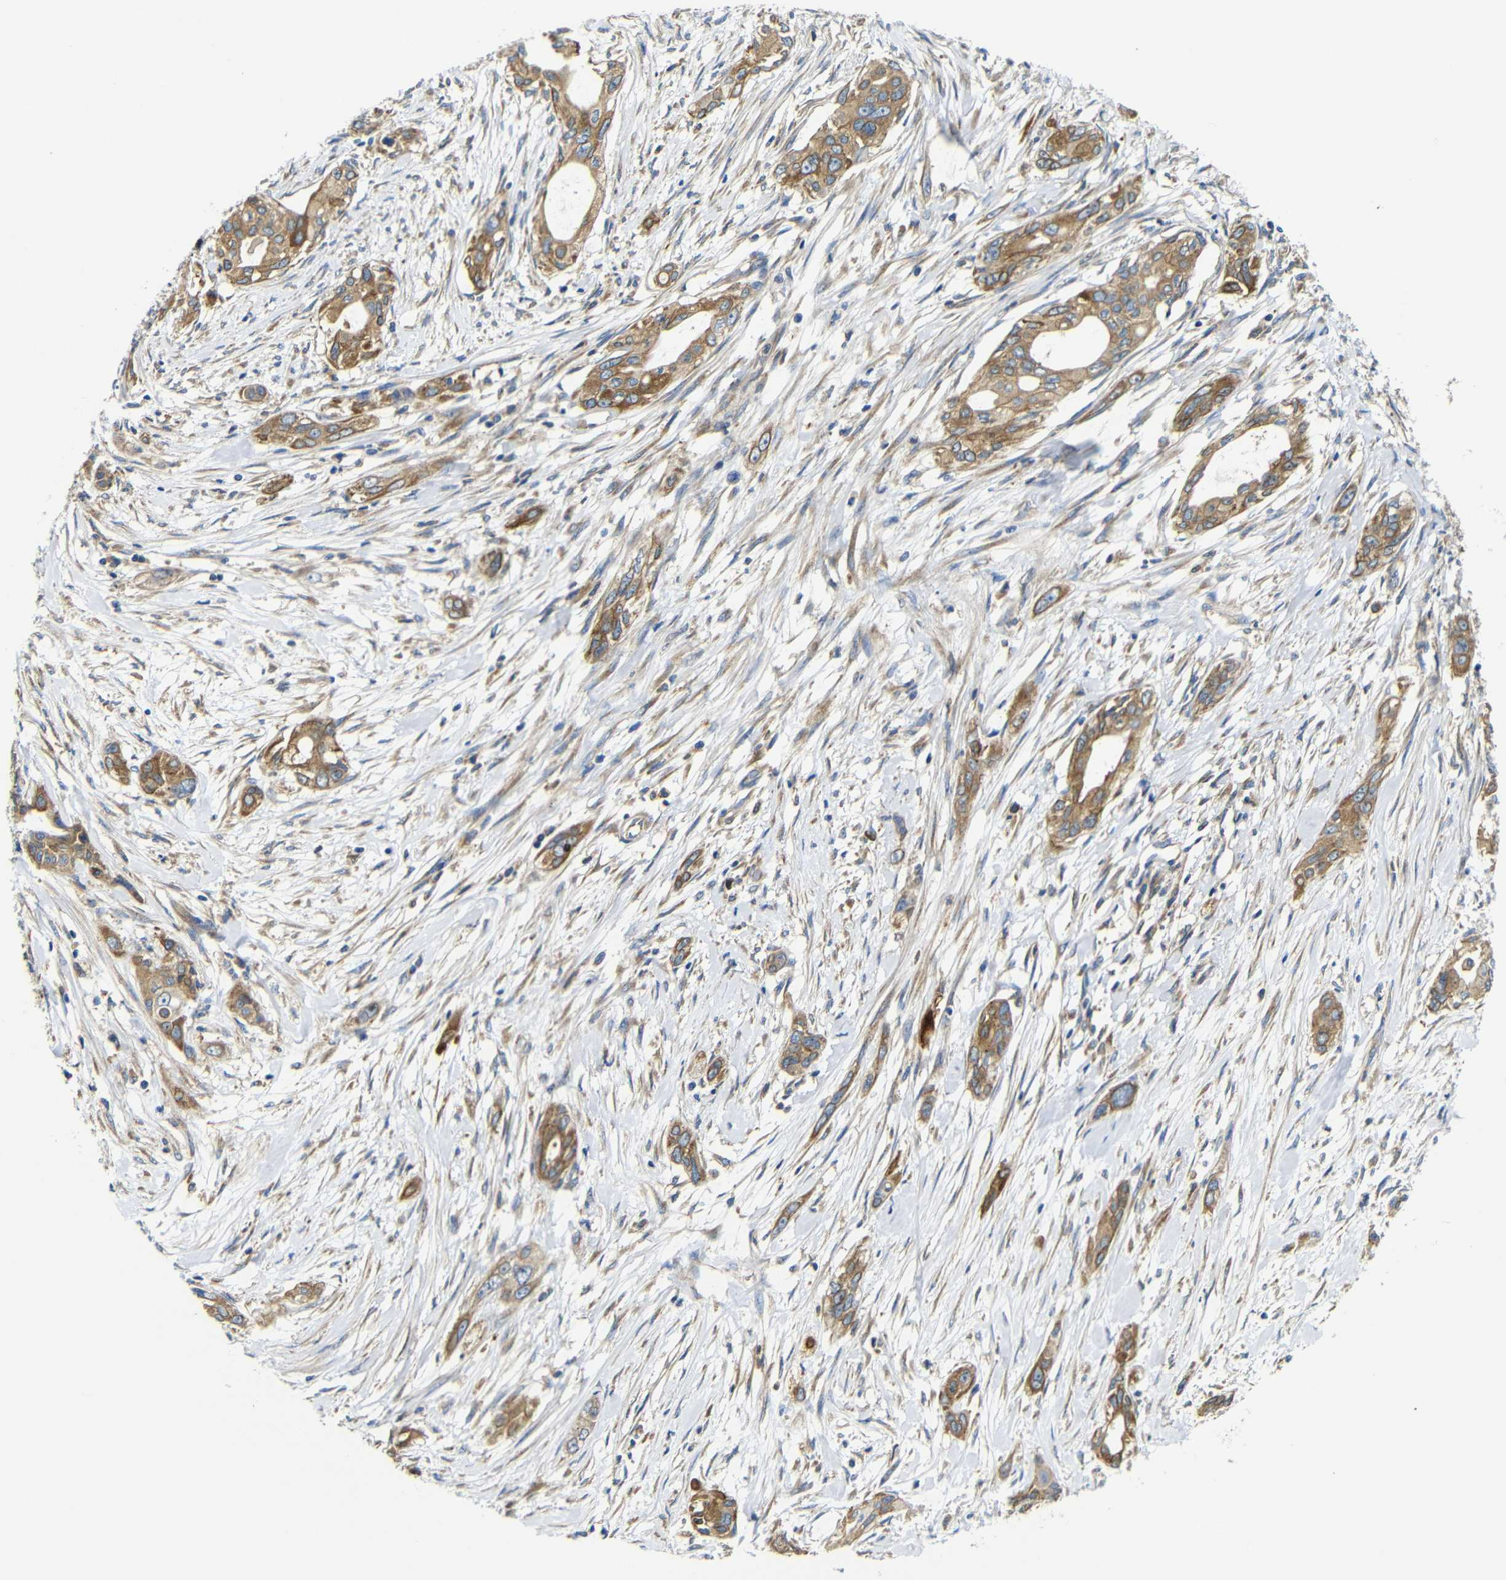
{"staining": {"intensity": "moderate", "quantity": ">75%", "location": "cytoplasmic/membranous"}, "tissue": "pancreatic cancer", "cell_type": "Tumor cells", "image_type": "cancer", "snomed": [{"axis": "morphology", "description": "Adenocarcinoma, NOS"}, {"axis": "topography", "description": "Pancreas"}], "caption": "Immunohistochemical staining of pancreatic adenocarcinoma displays medium levels of moderate cytoplasmic/membranous protein expression in about >75% of tumor cells. (DAB (3,3'-diaminobenzidine) IHC with brightfield microscopy, high magnification).", "gene": "CLCC1", "patient": {"sex": "female", "age": 60}}